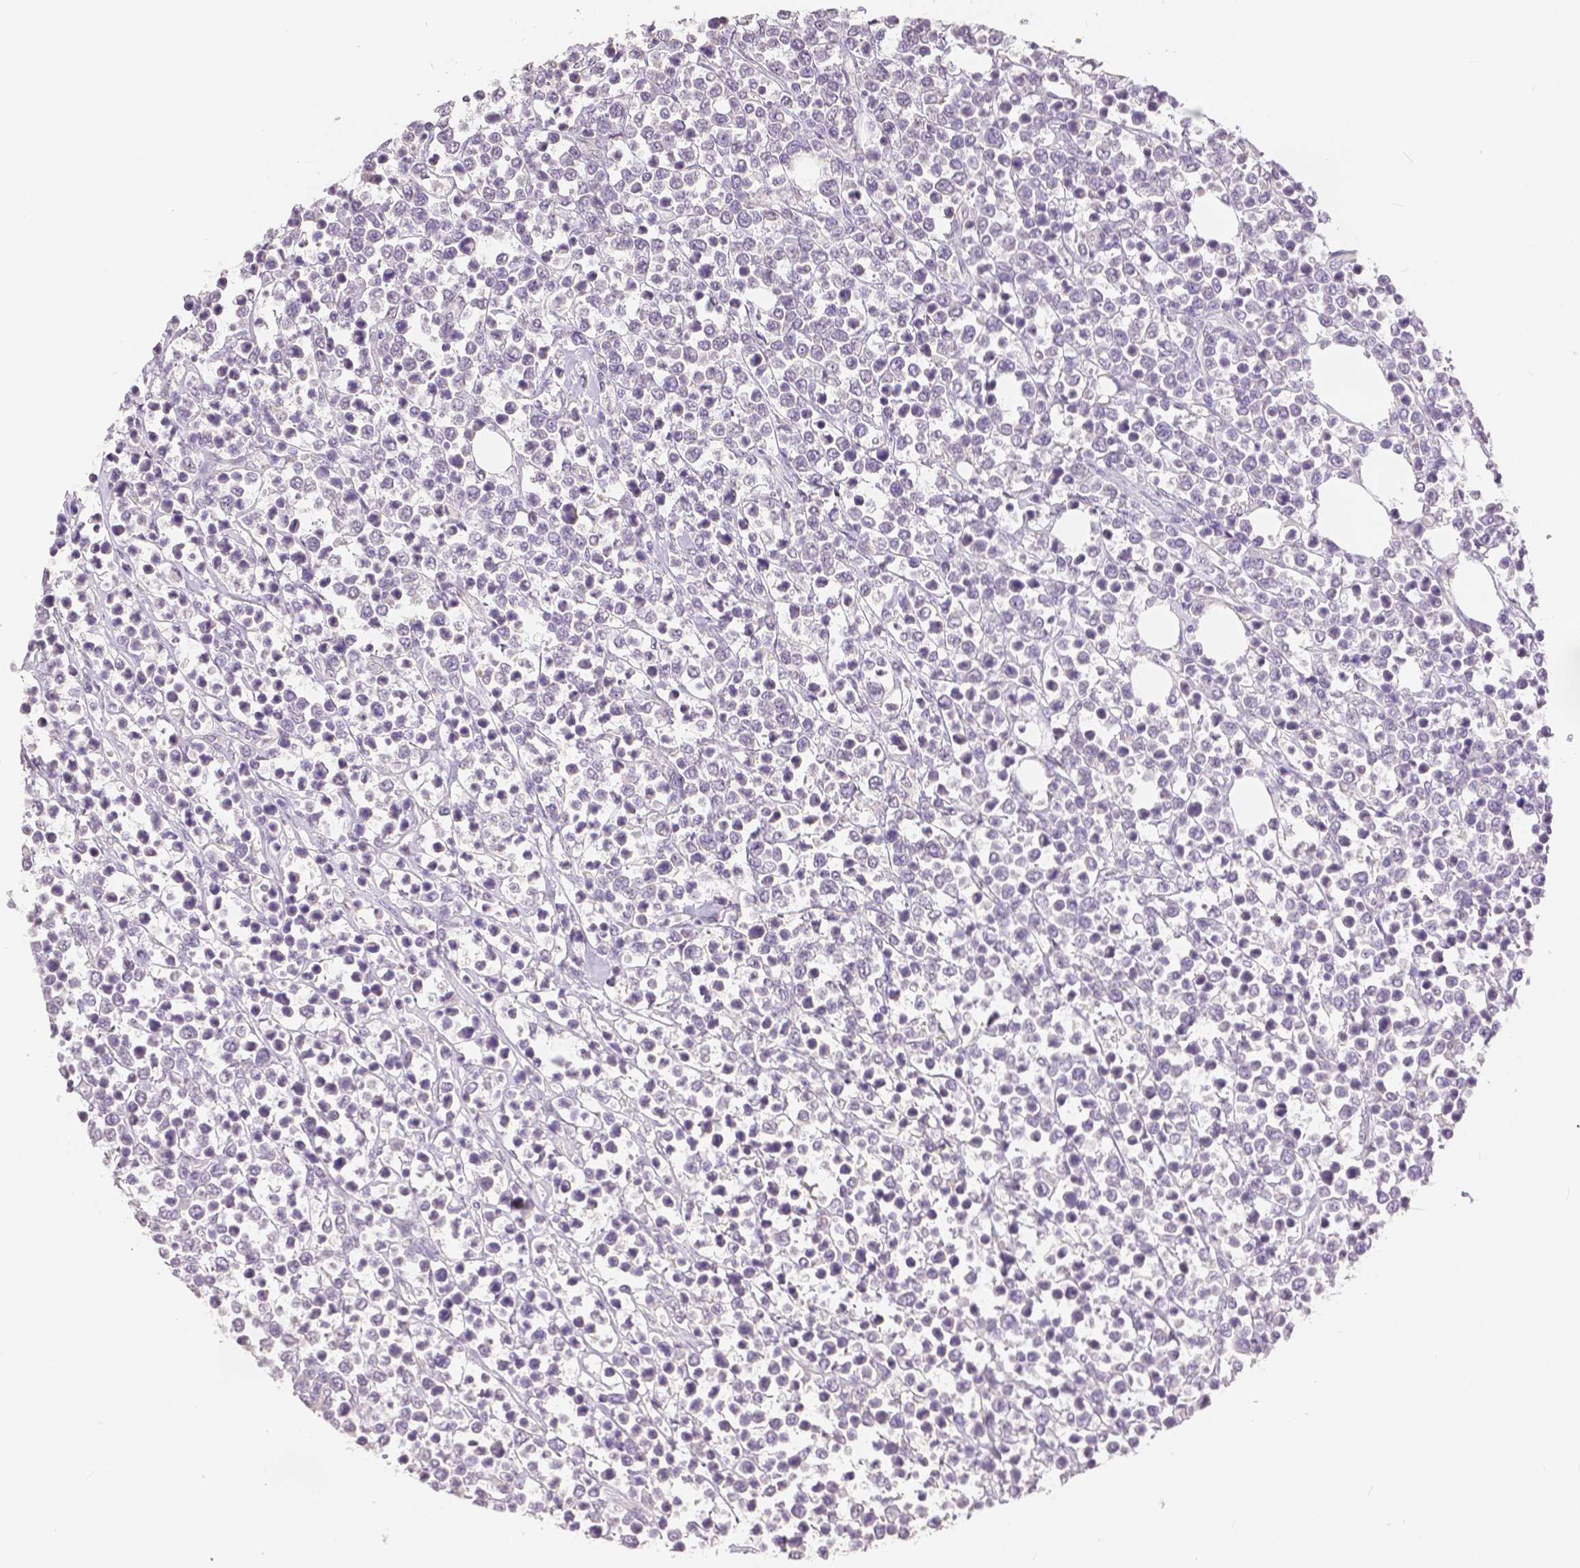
{"staining": {"intensity": "negative", "quantity": "none", "location": "none"}, "tissue": "lymphoma", "cell_type": "Tumor cells", "image_type": "cancer", "snomed": [{"axis": "morphology", "description": "Malignant lymphoma, non-Hodgkin's type, High grade"}, {"axis": "topography", "description": "Soft tissue"}], "caption": "This is a histopathology image of IHC staining of lymphoma, which shows no positivity in tumor cells.", "gene": "OCLN", "patient": {"sex": "female", "age": 56}}